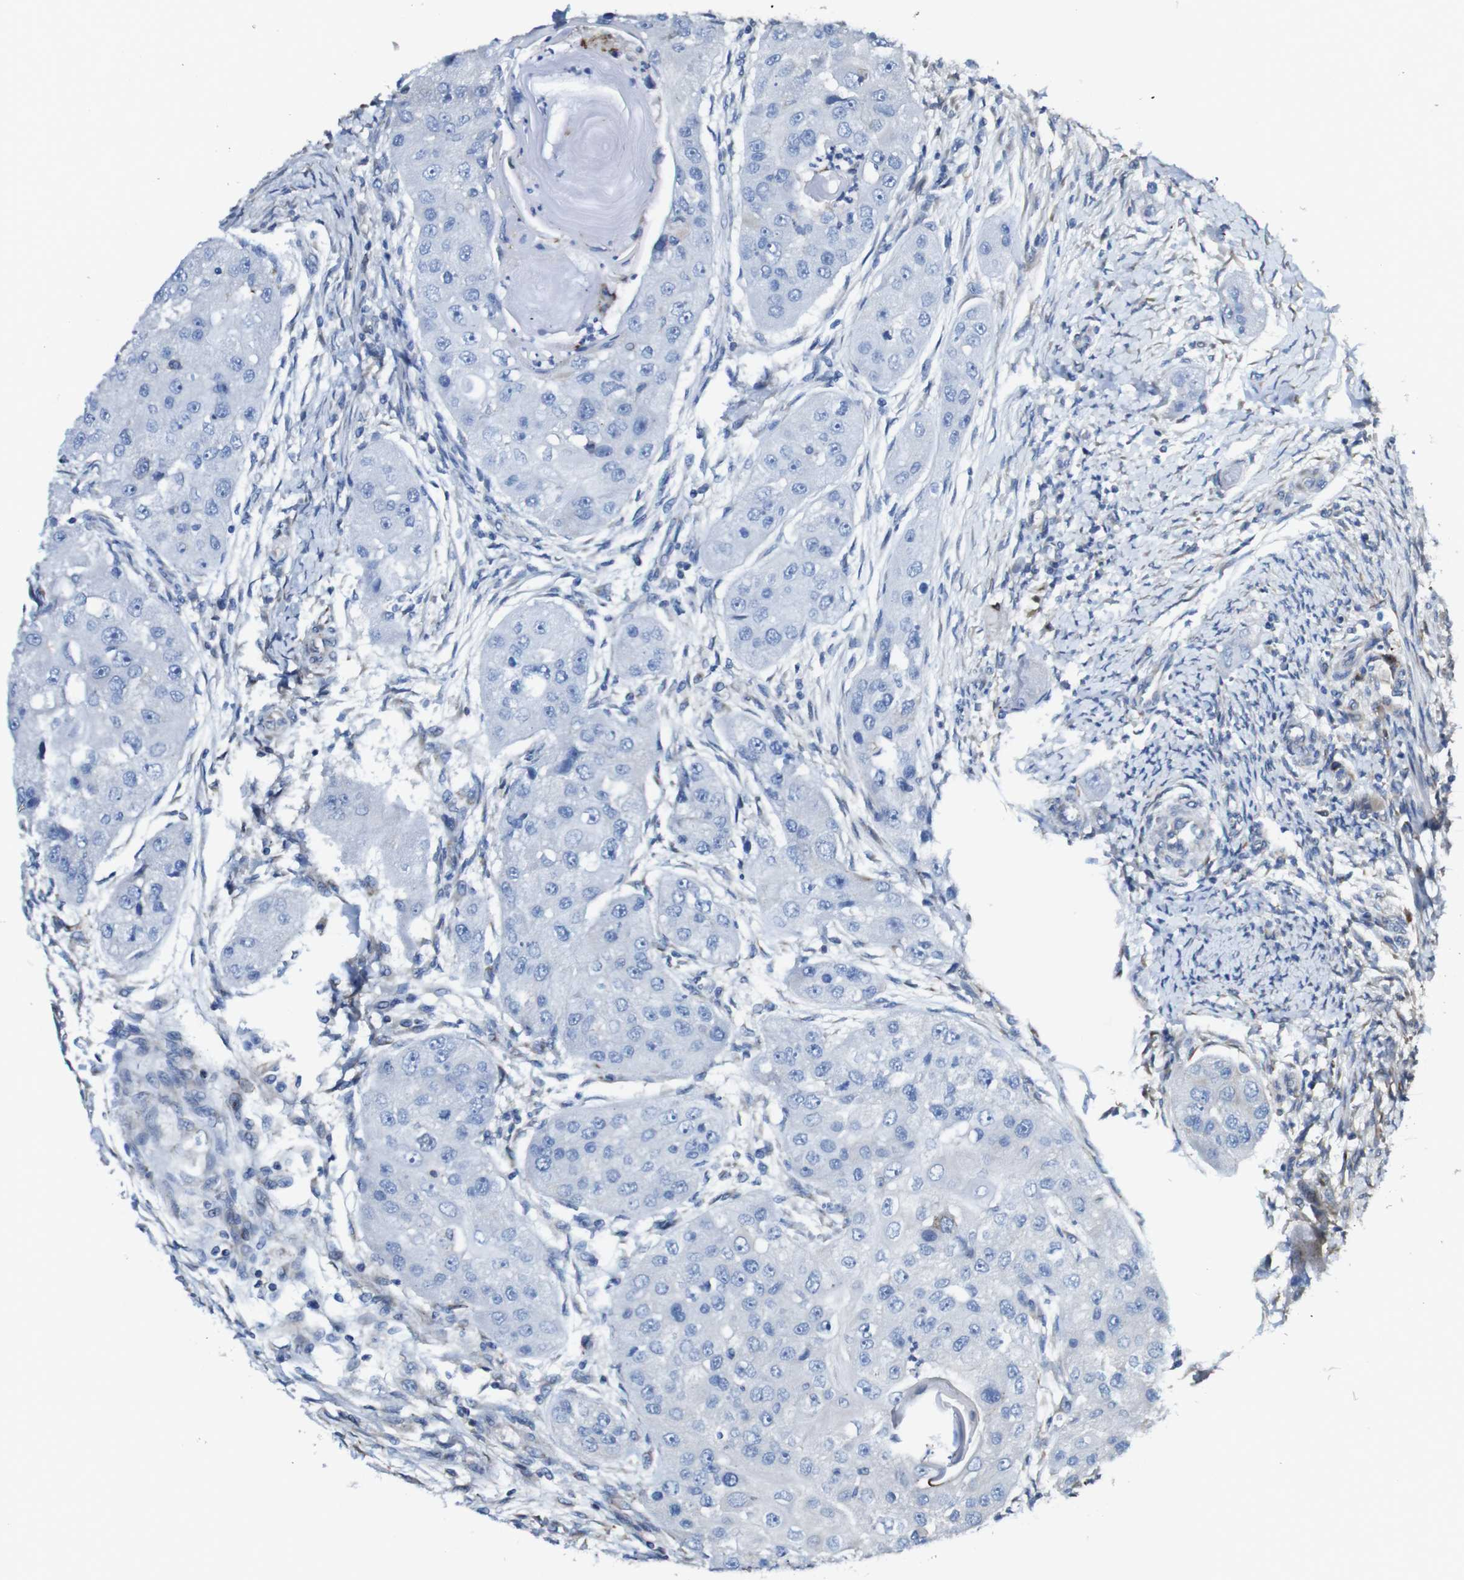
{"staining": {"intensity": "negative", "quantity": "none", "location": "none"}, "tissue": "head and neck cancer", "cell_type": "Tumor cells", "image_type": "cancer", "snomed": [{"axis": "morphology", "description": "Normal tissue, NOS"}, {"axis": "morphology", "description": "Squamous cell carcinoma, NOS"}, {"axis": "topography", "description": "Skeletal muscle"}, {"axis": "topography", "description": "Head-Neck"}], "caption": "The histopathology image shows no significant expression in tumor cells of head and neck cancer (squamous cell carcinoma).", "gene": "PCOLCE2", "patient": {"sex": "male", "age": 51}}